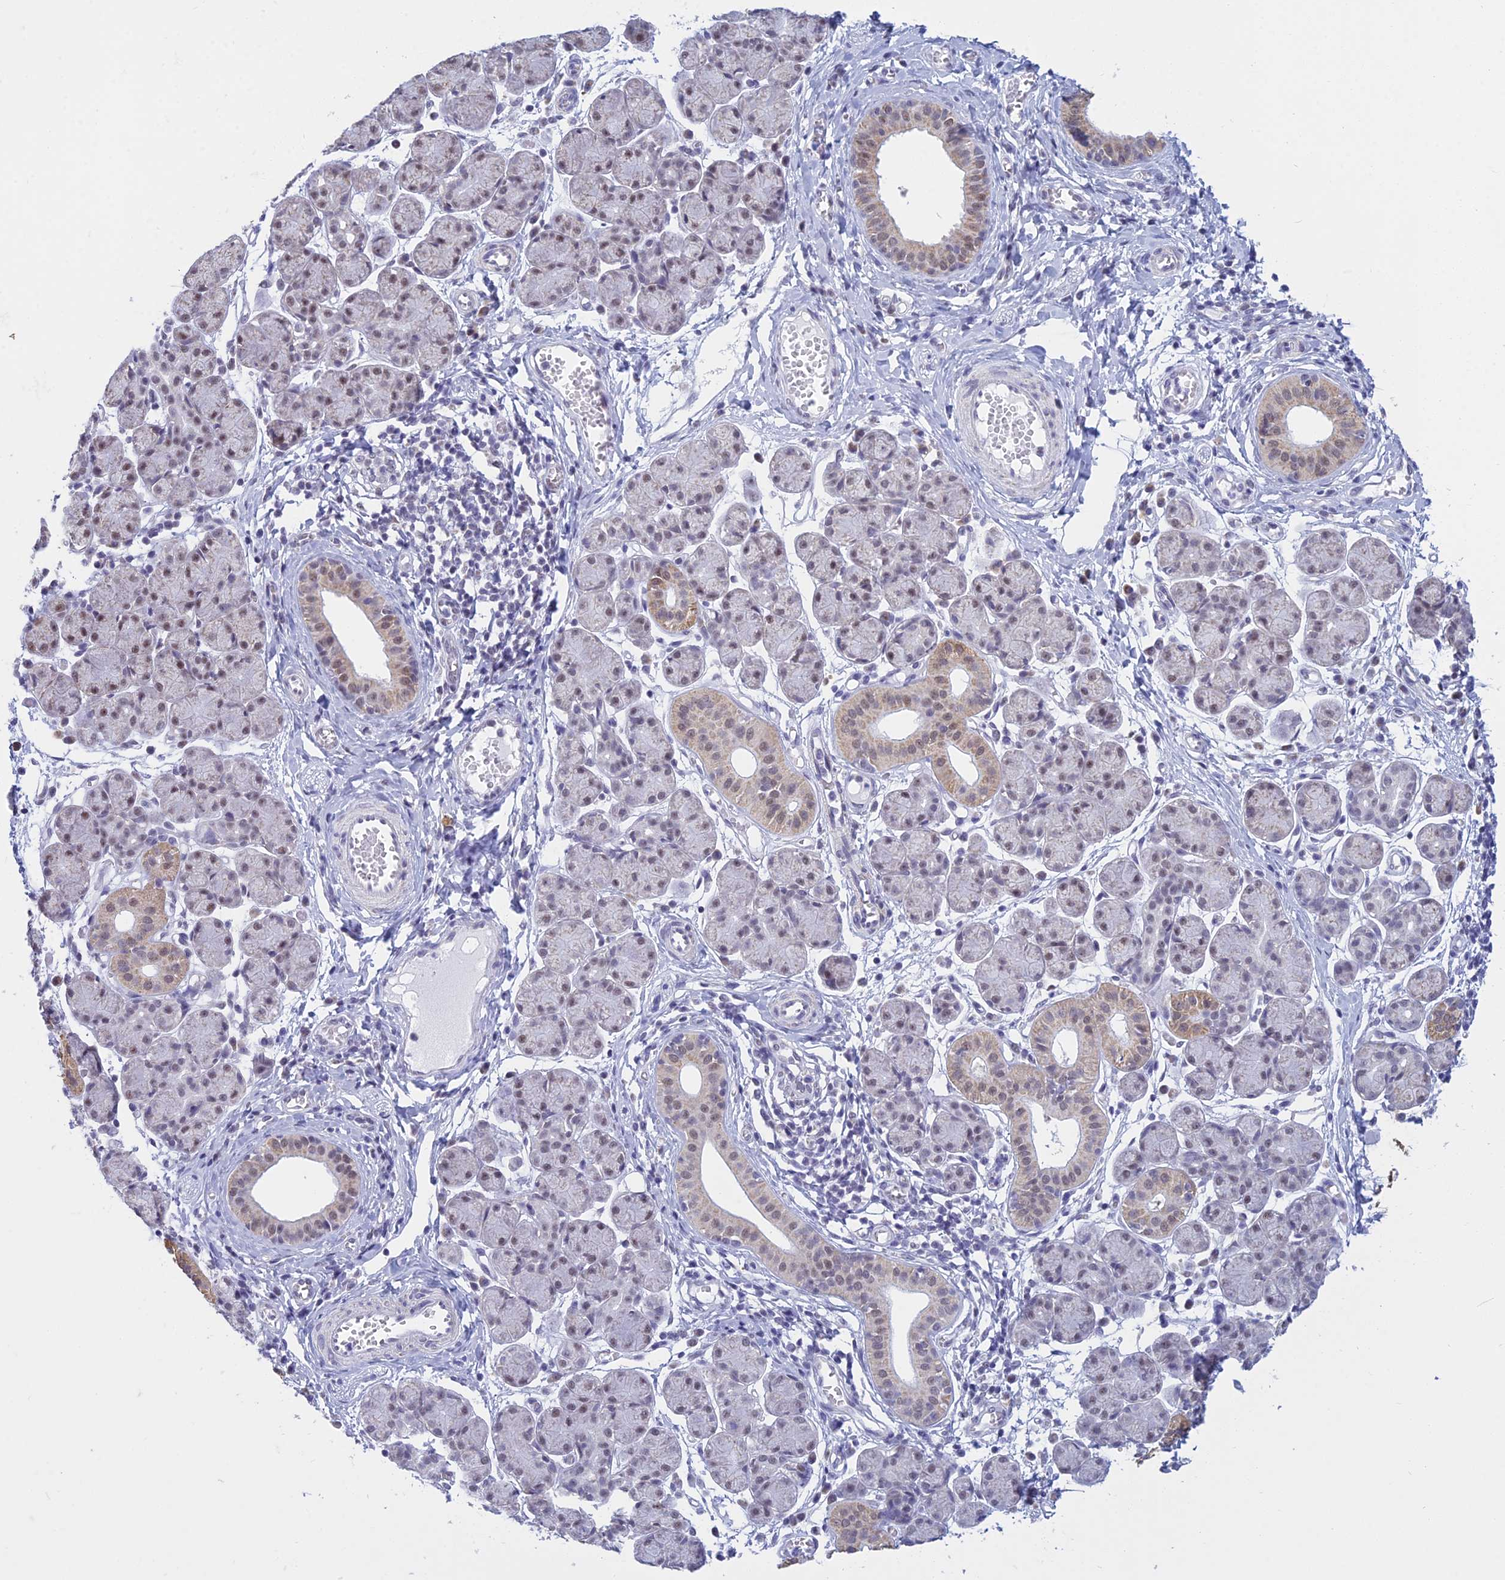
{"staining": {"intensity": "weak", "quantity": "25%-75%", "location": "cytoplasmic/membranous,nuclear"}, "tissue": "salivary gland", "cell_type": "Glandular cells", "image_type": "normal", "snomed": [{"axis": "morphology", "description": "Normal tissue, NOS"}, {"axis": "morphology", "description": "Inflammation, NOS"}, {"axis": "topography", "description": "Lymph node"}, {"axis": "topography", "description": "Salivary gland"}], "caption": "DAB immunohistochemical staining of unremarkable human salivary gland shows weak cytoplasmic/membranous,nuclear protein expression in about 25%-75% of glandular cells. The staining is performed using DAB (3,3'-diaminobenzidine) brown chromogen to label protein expression. The nuclei are counter-stained blue using hematoxylin.", "gene": "KLF14", "patient": {"sex": "male", "age": 3}}